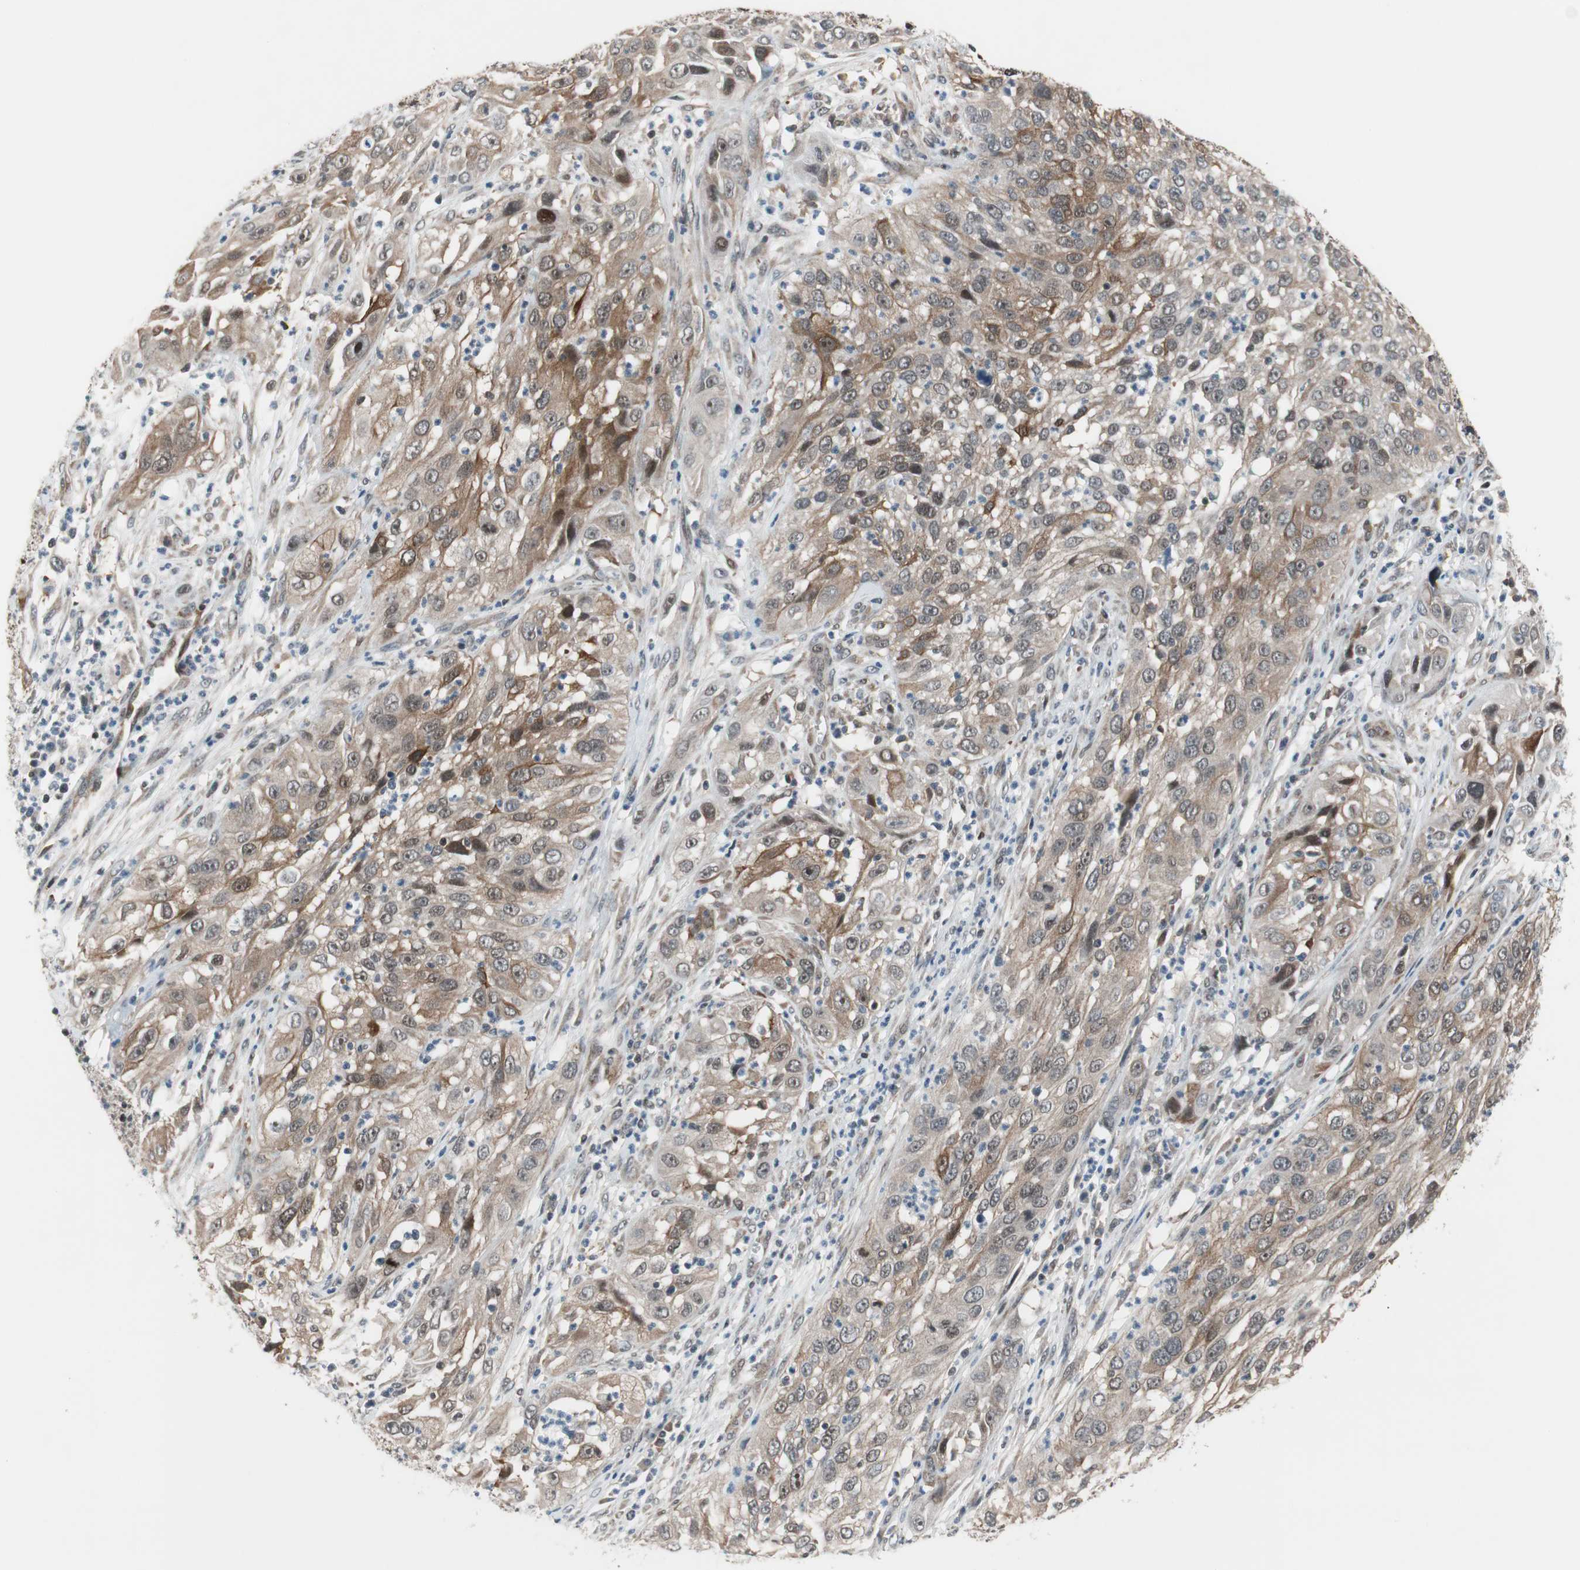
{"staining": {"intensity": "moderate", "quantity": "25%-75%", "location": "cytoplasmic/membranous"}, "tissue": "cervical cancer", "cell_type": "Tumor cells", "image_type": "cancer", "snomed": [{"axis": "morphology", "description": "Squamous cell carcinoma, NOS"}, {"axis": "topography", "description": "Cervix"}], "caption": "Squamous cell carcinoma (cervical) tissue exhibits moderate cytoplasmic/membranous staining in about 25%-75% of tumor cells, visualized by immunohistochemistry.", "gene": "ZNF512B", "patient": {"sex": "female", "age": 32}}